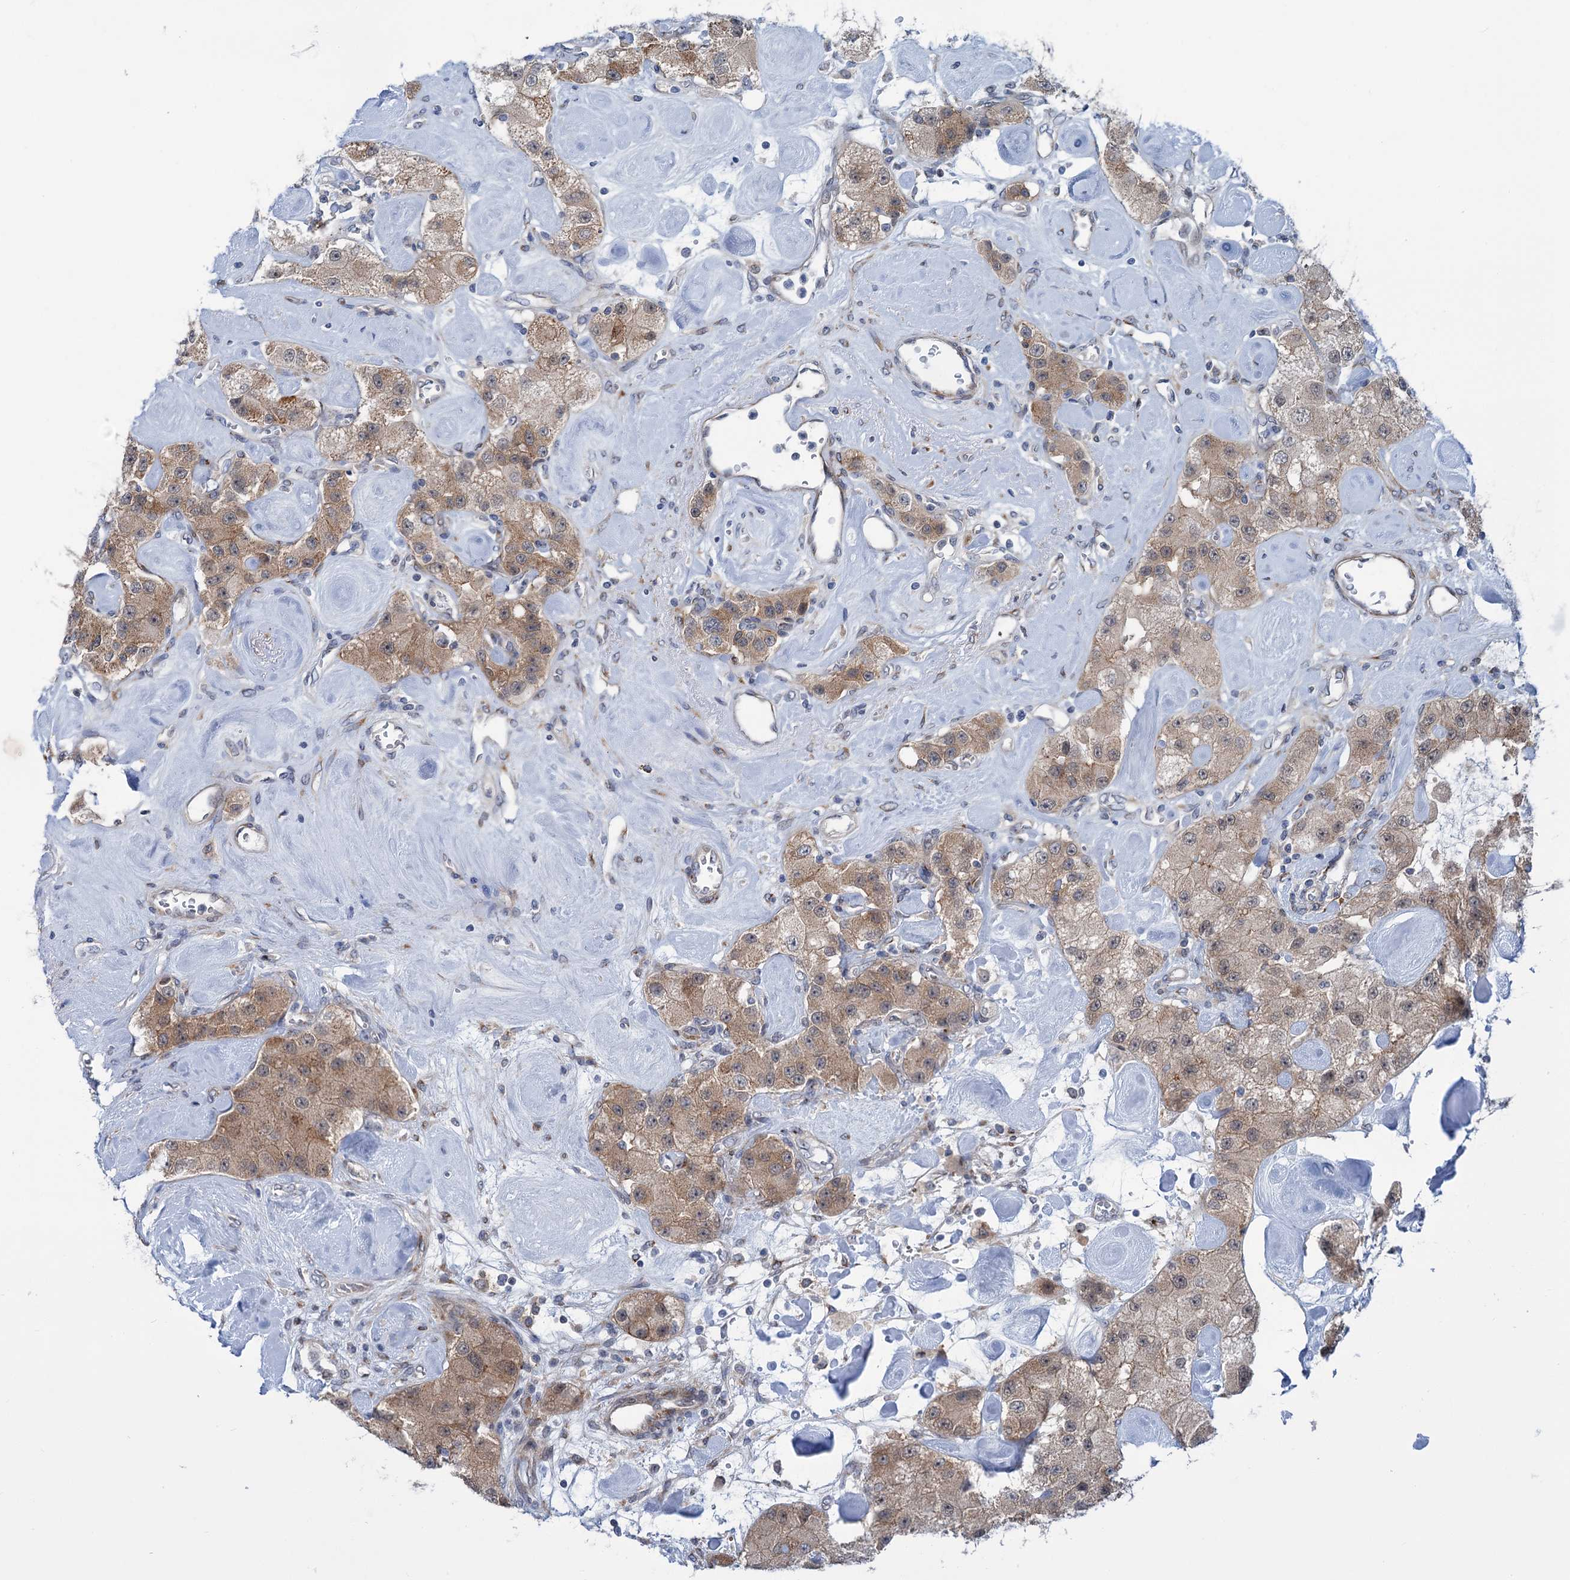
{"staining": {"intensity": "moderate", "quantity": ">75%", "location": "cytoplasmic/membranous"}, "tissue": "carcinoid", "cell_type": "Tumor cells", "image_type": "cancer", "snomed": [{"axis": "morphology", "description": "Carcinoid, malignant, NOS"}, {"axis": "topography", "description": "Pancreas"}], "caption": "The immunohistochemical stain labels moderate cytoplasmic/membranous staining in tumor cells of carcinoid (malignant) tissue.", "gene": "ELP4", "patient": {"sex": "male", "age": 41}}